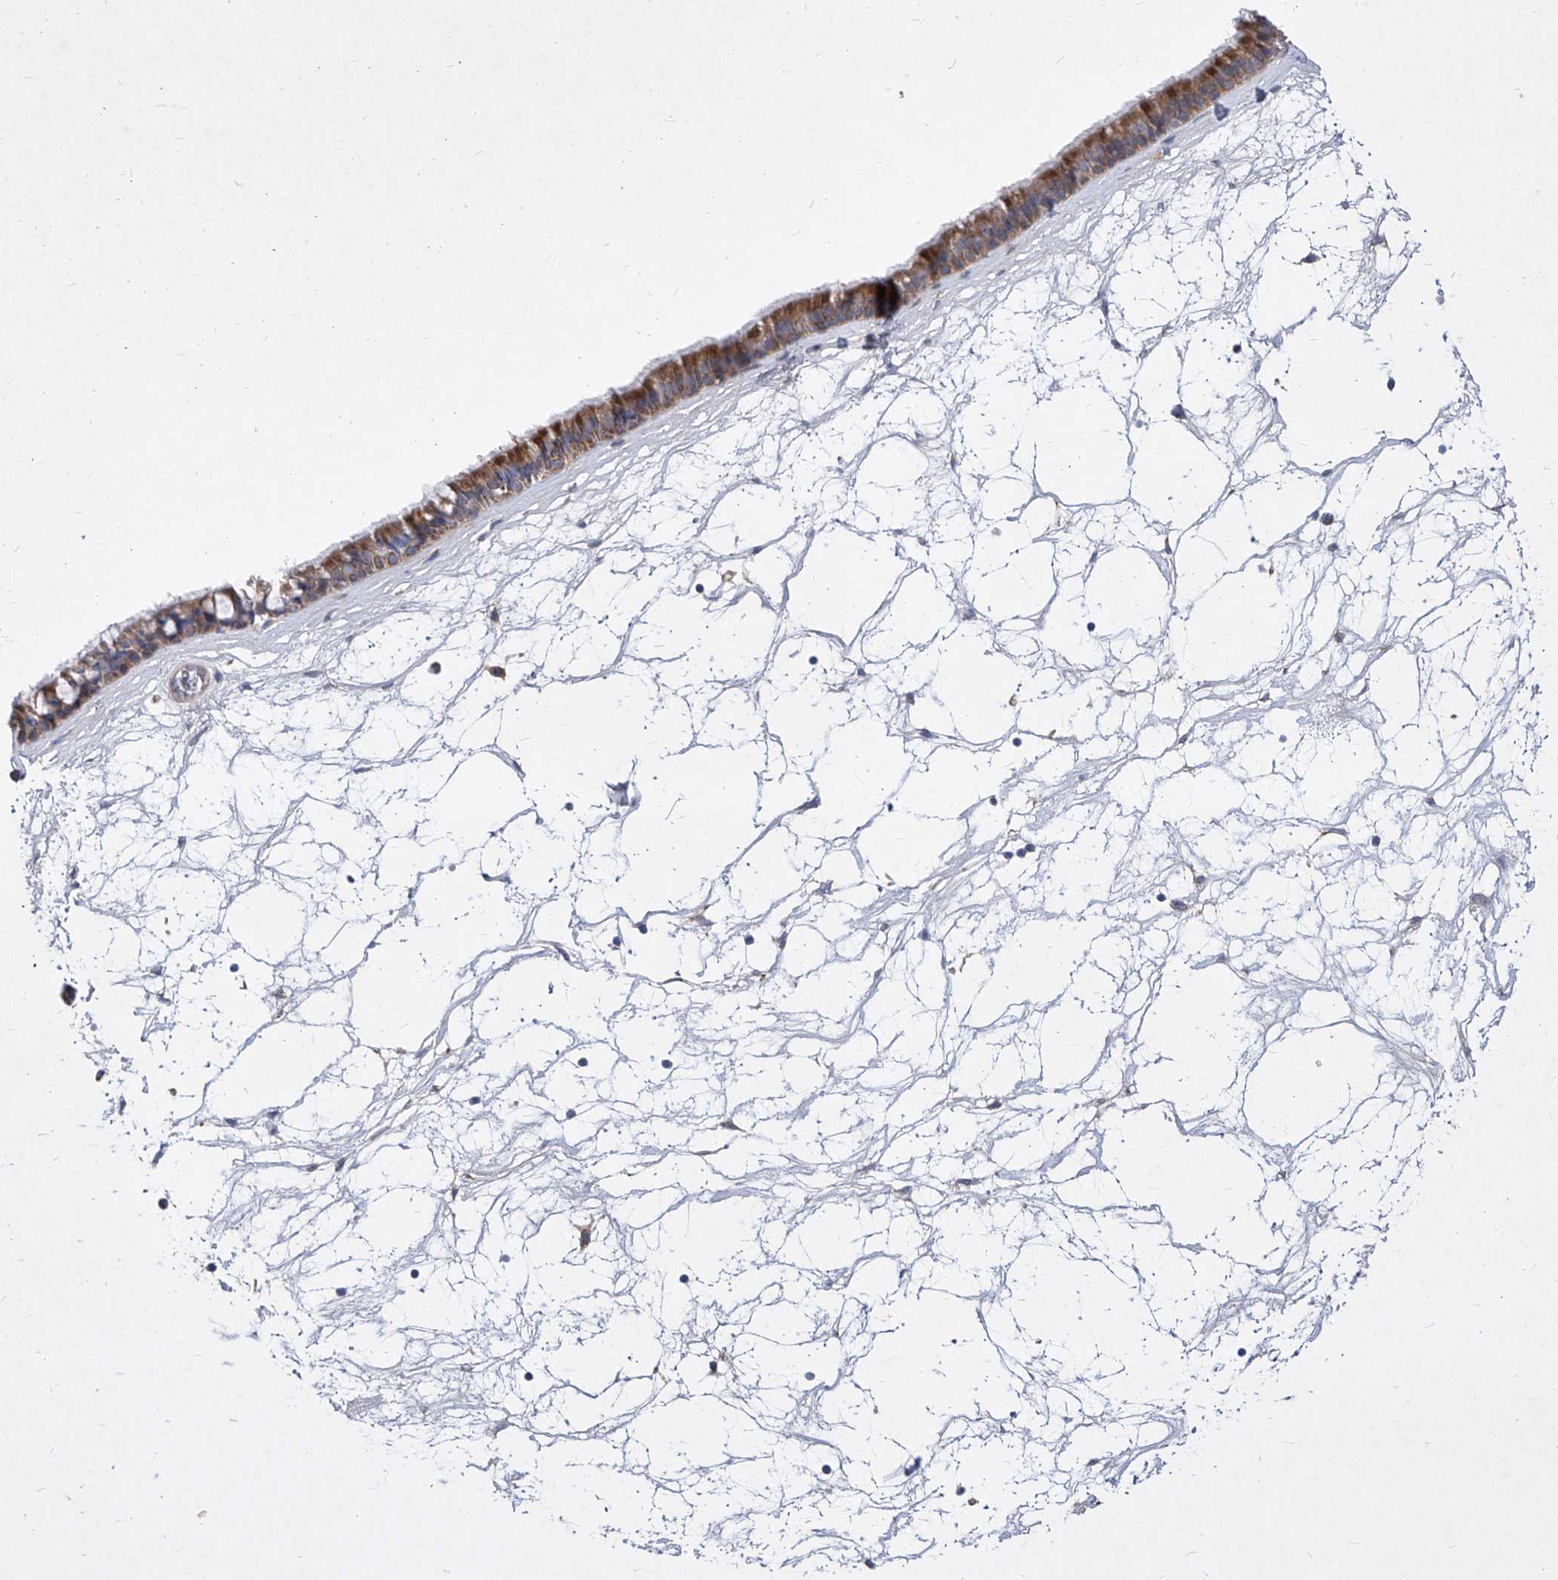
{"staining": {"intensity": "moderate", "quantity": ">75%", "location": "cytoplasmic/membranous"}, "tissue": "nasopharynx", "cell_type": "Respiratory epithelial cells", "image_type": "normal", "snomed": [{"axis": "morphology", "description": "Normal tissue, NOS"}, {"axis": "topography", "description": "Nasopharynx"}], "caption": "Protein expression analysis of normal human nasopharynx reveals moderate cytoplasmic/membranous positivity in about >75% of respiratory epithelial cells.", "gene": "COQ3", "patient": {"sex": "male", "age": 64}}